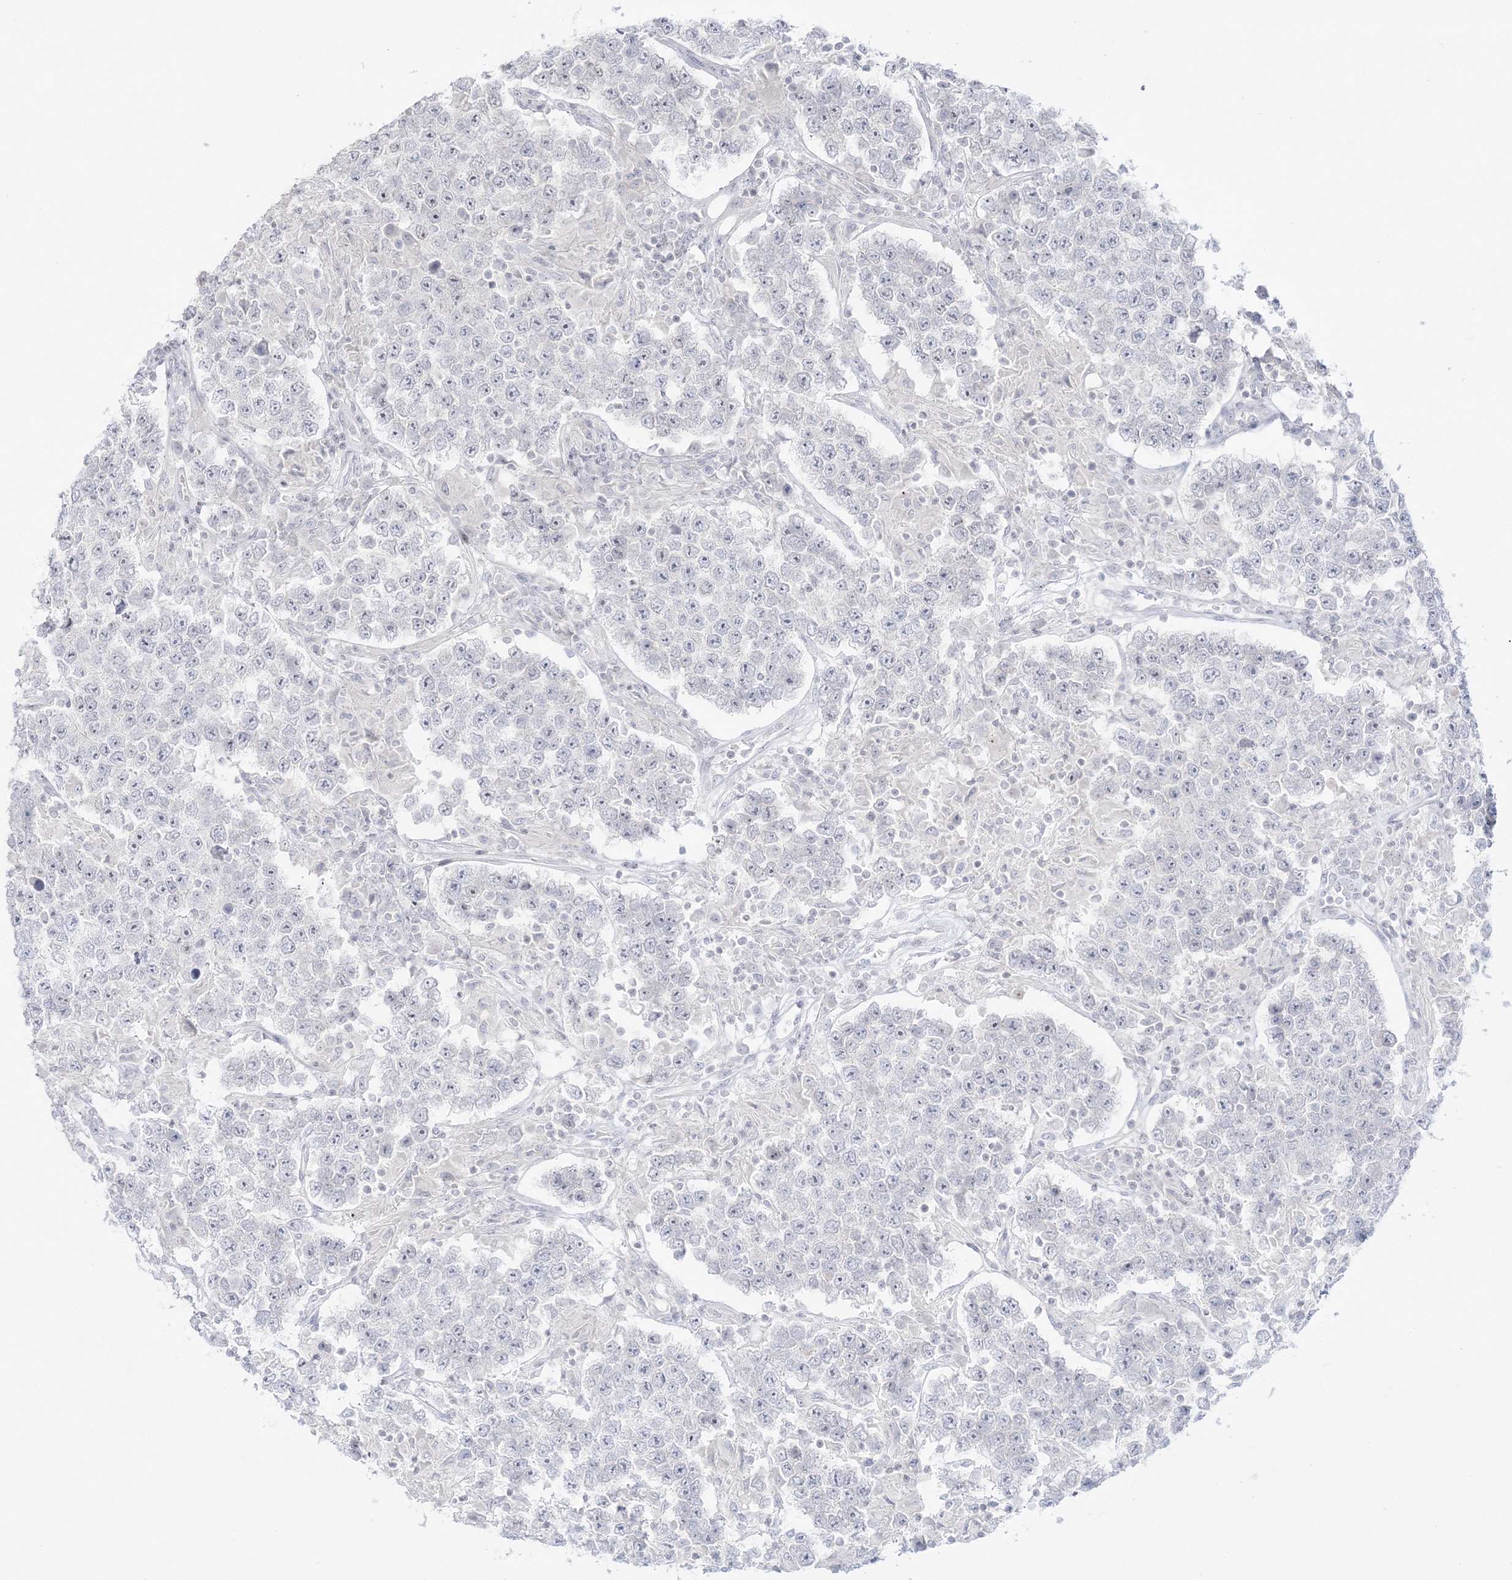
{"staining": {"intensity": "negative", "quantity": "none", "location": "none"}, "tissue": "testis cancer", "cell_type": "Tumor cells", "image_type": "cancer", "snomed": [{"axis": "morphology", "description": "Normal tissue, NOS"}, {"axis": "morphology", "description": "Urothelial carcinoma, High grade"}, {"axis": "morphology", "description": "Seminoma, NOS"}, {"axis": "morphology", "description": "Carcinoma, Embryonal, NOS"}, {"axis": "topography", "description": "Urinary bladder"}, {"axis": "topography", "description": "Testis"}], "caption": "This is an immunohistochemistry micrograph of testis cancer (urothelial carcinoma (high-grade)). There is no staining in tumor cells.", "gene": "SH3BP4", "patient": {"sex": "male", "age": 41}}